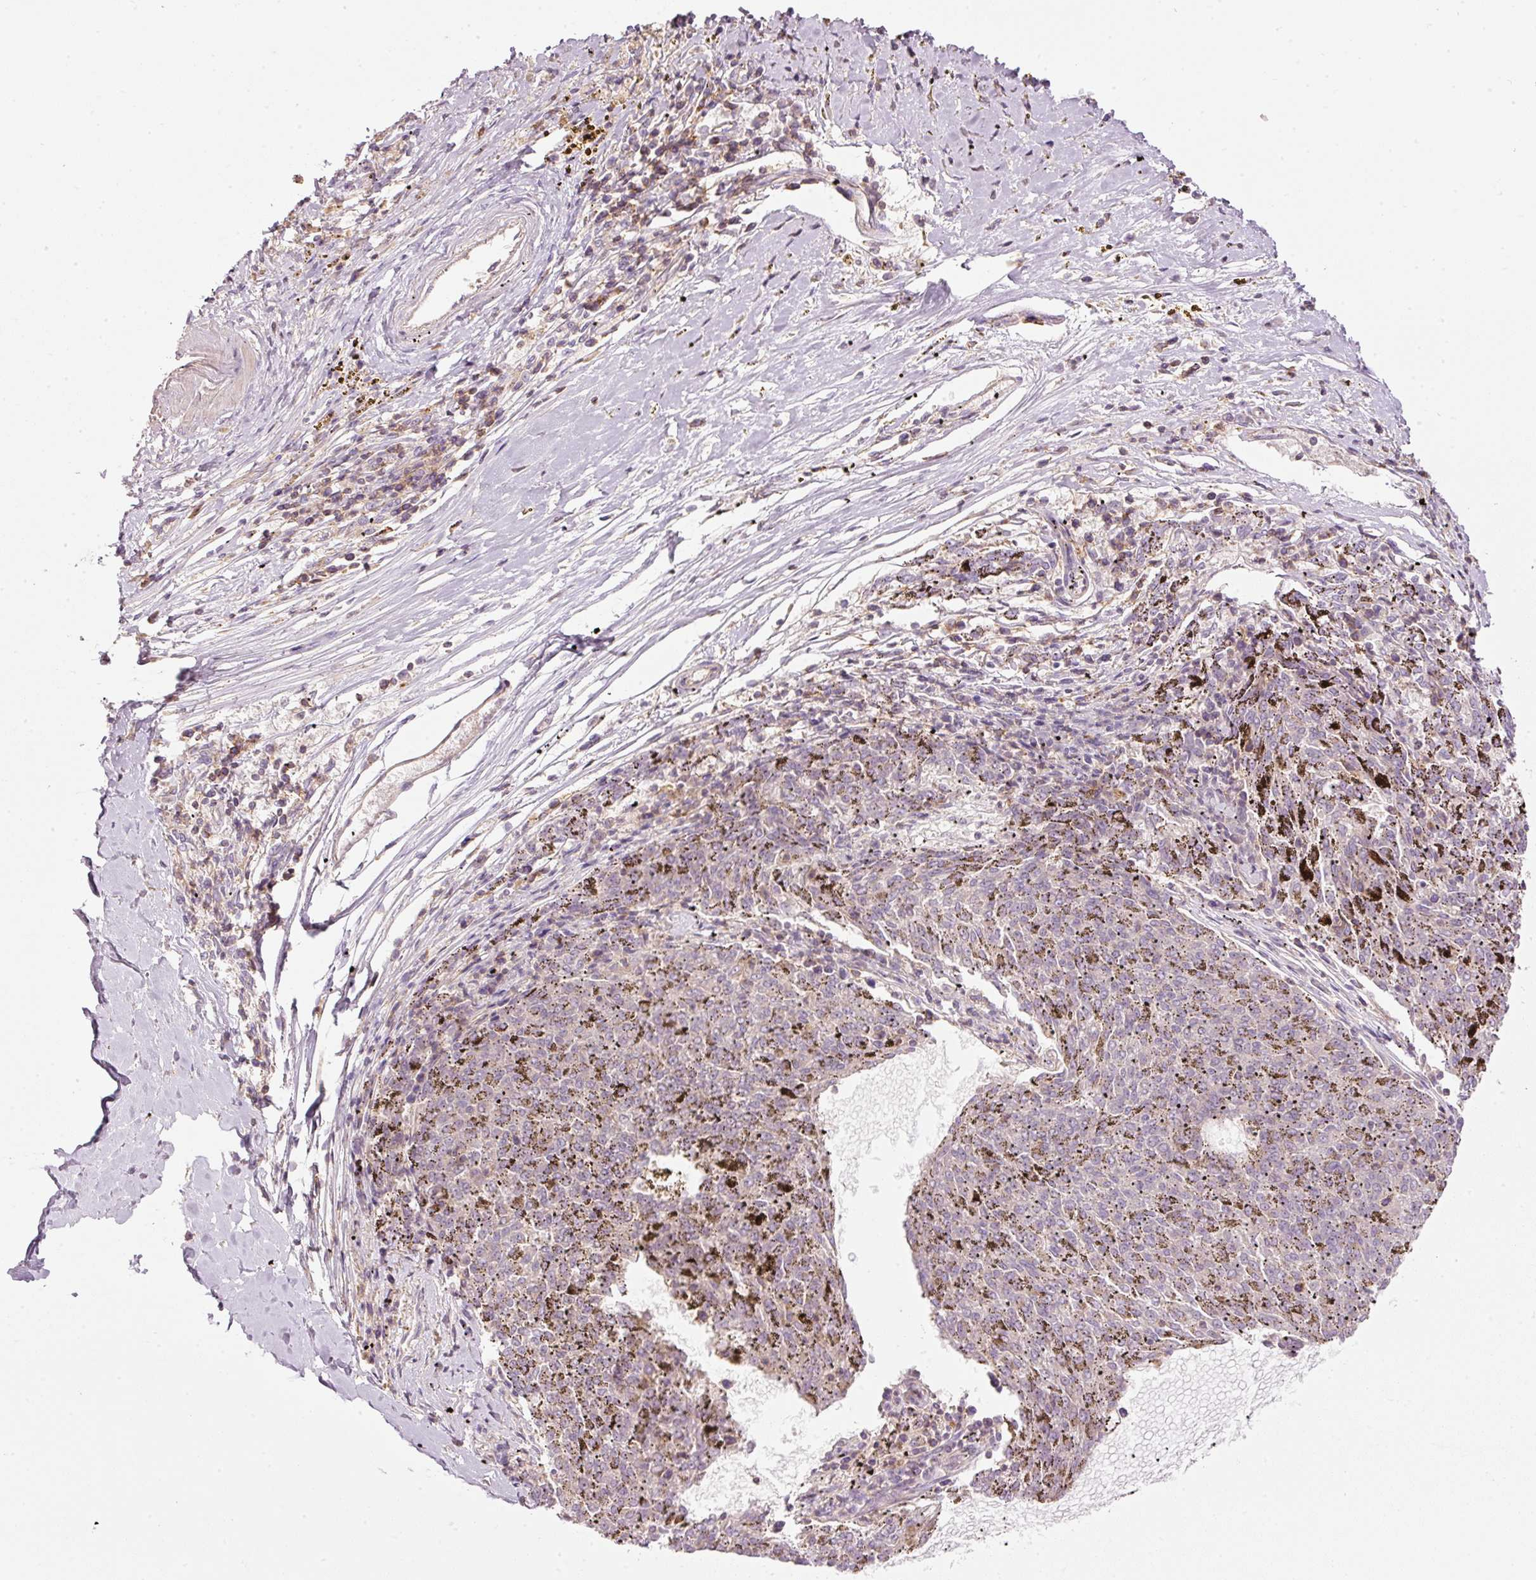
{"staining": {"intensity": "negative", "quantity": "none", "location": "none"}, "tissue": "melanoma", "cell_type": "Tumor cells", "image_type": "cancer", "snomed": [{"axis": "morphology", "description": "Malignant melanoma, NOS"}, {"axis": "topography", "description": "Skin"}], "caption": "Immunohistochemical staining of human melanoma exhibits no significant positivity in tumor cells.", "gene": "SIPA1", "patient": {"sex": "female", "age": 72}}